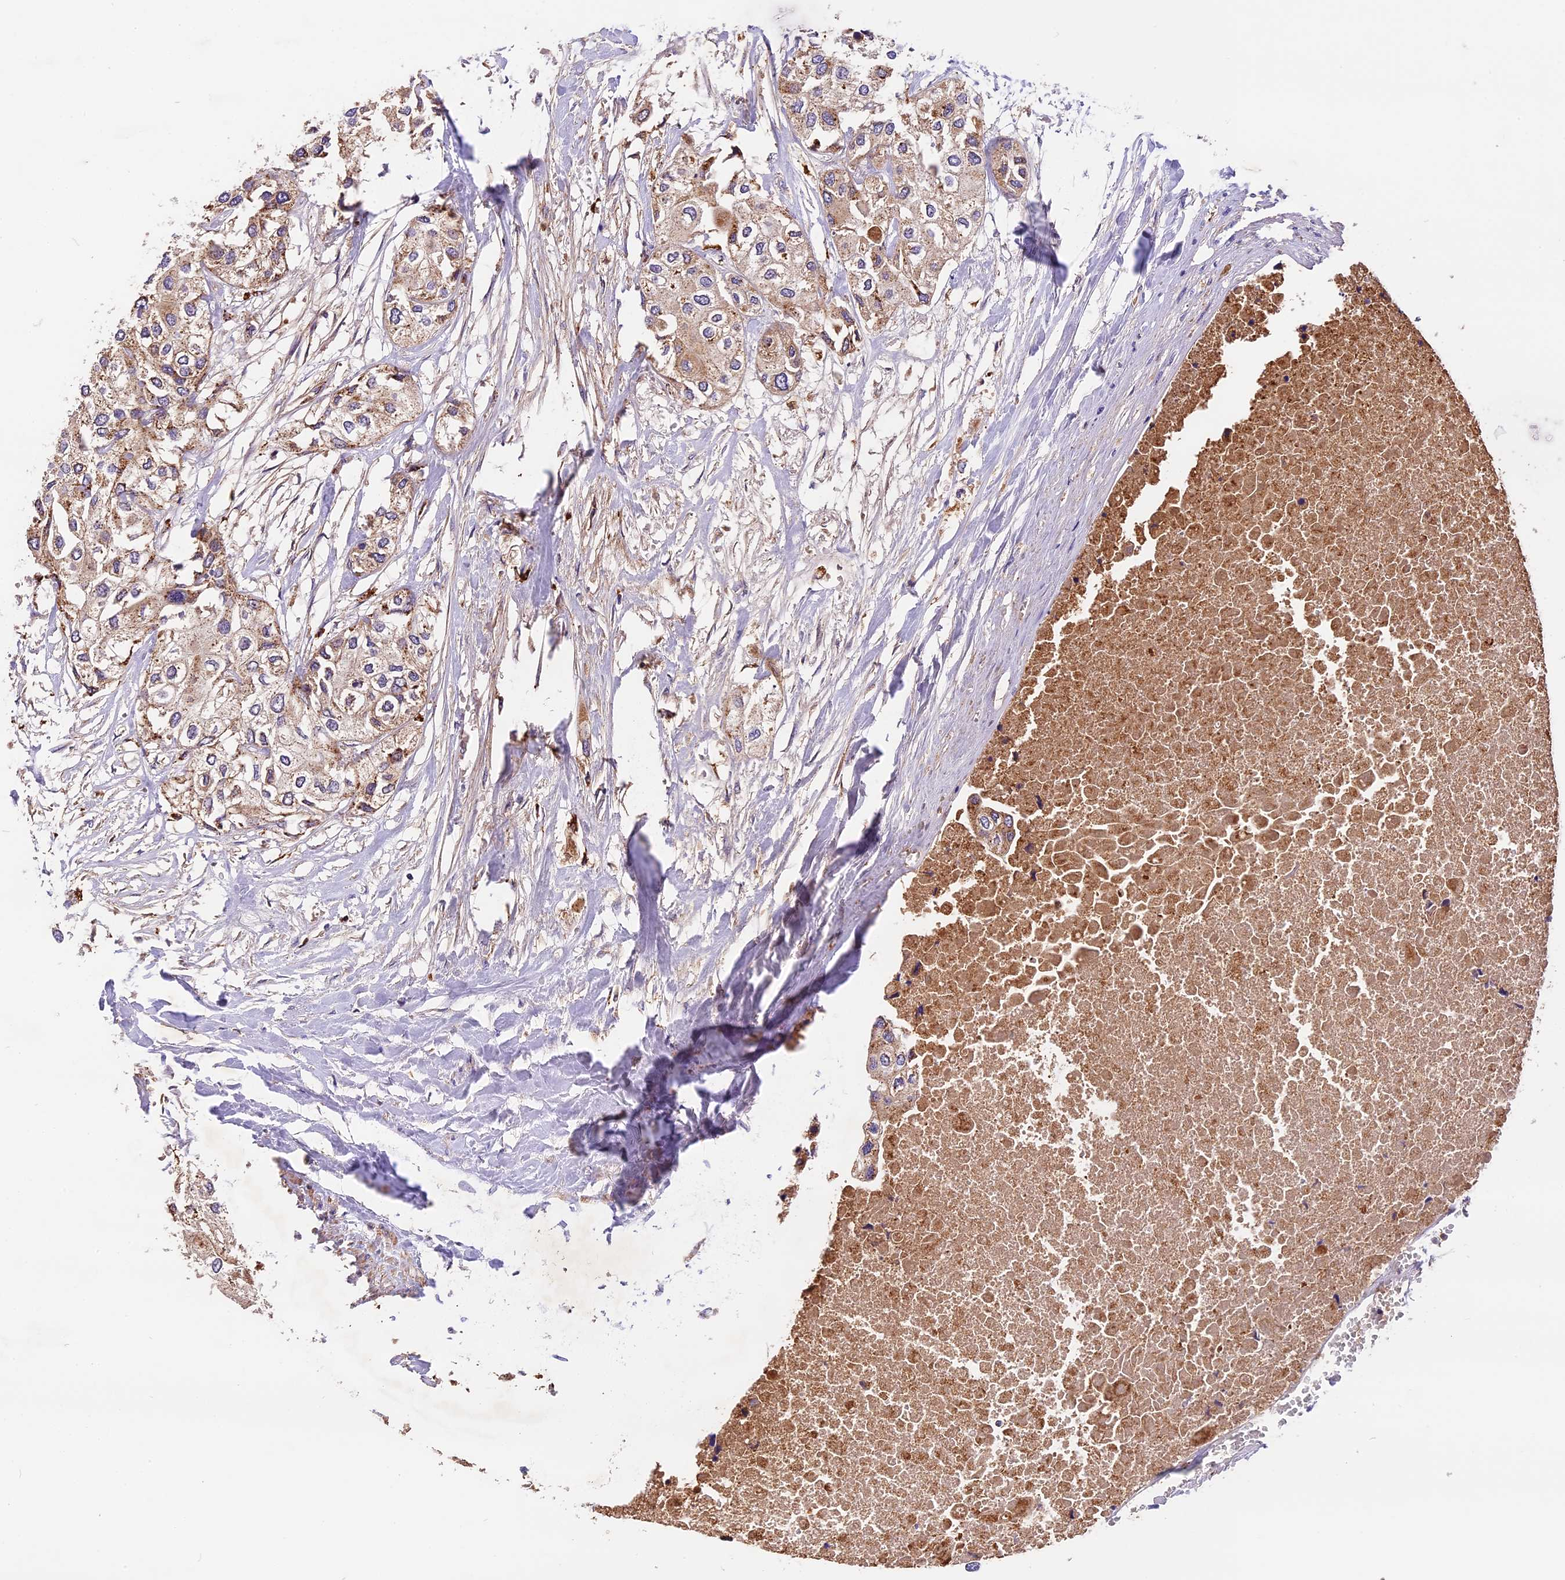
{"staining": {"intensity": "weak", "quantity": ">75%", "location": "cytoplasmic/membranous"}, "tissue": "urothelial cancer", "cell_type": "Tumor cells", "image_type": "cancer", "snomed": [{"axis": "morphology", "description": "Urothelial carcinoma, High grade"}, {"axis": "topography", "description": "Urinary bladder"}], "caption": "Brown immunohistochemical staining in urothelial cancer reveals weak cytoplasmic/membranous expression in approximately >75% of tumor cells. (Brightfield microscopy of DAB IHC at high magnification).", "gene": "COPE", "patient": {"sex": "male", "age": 64}}